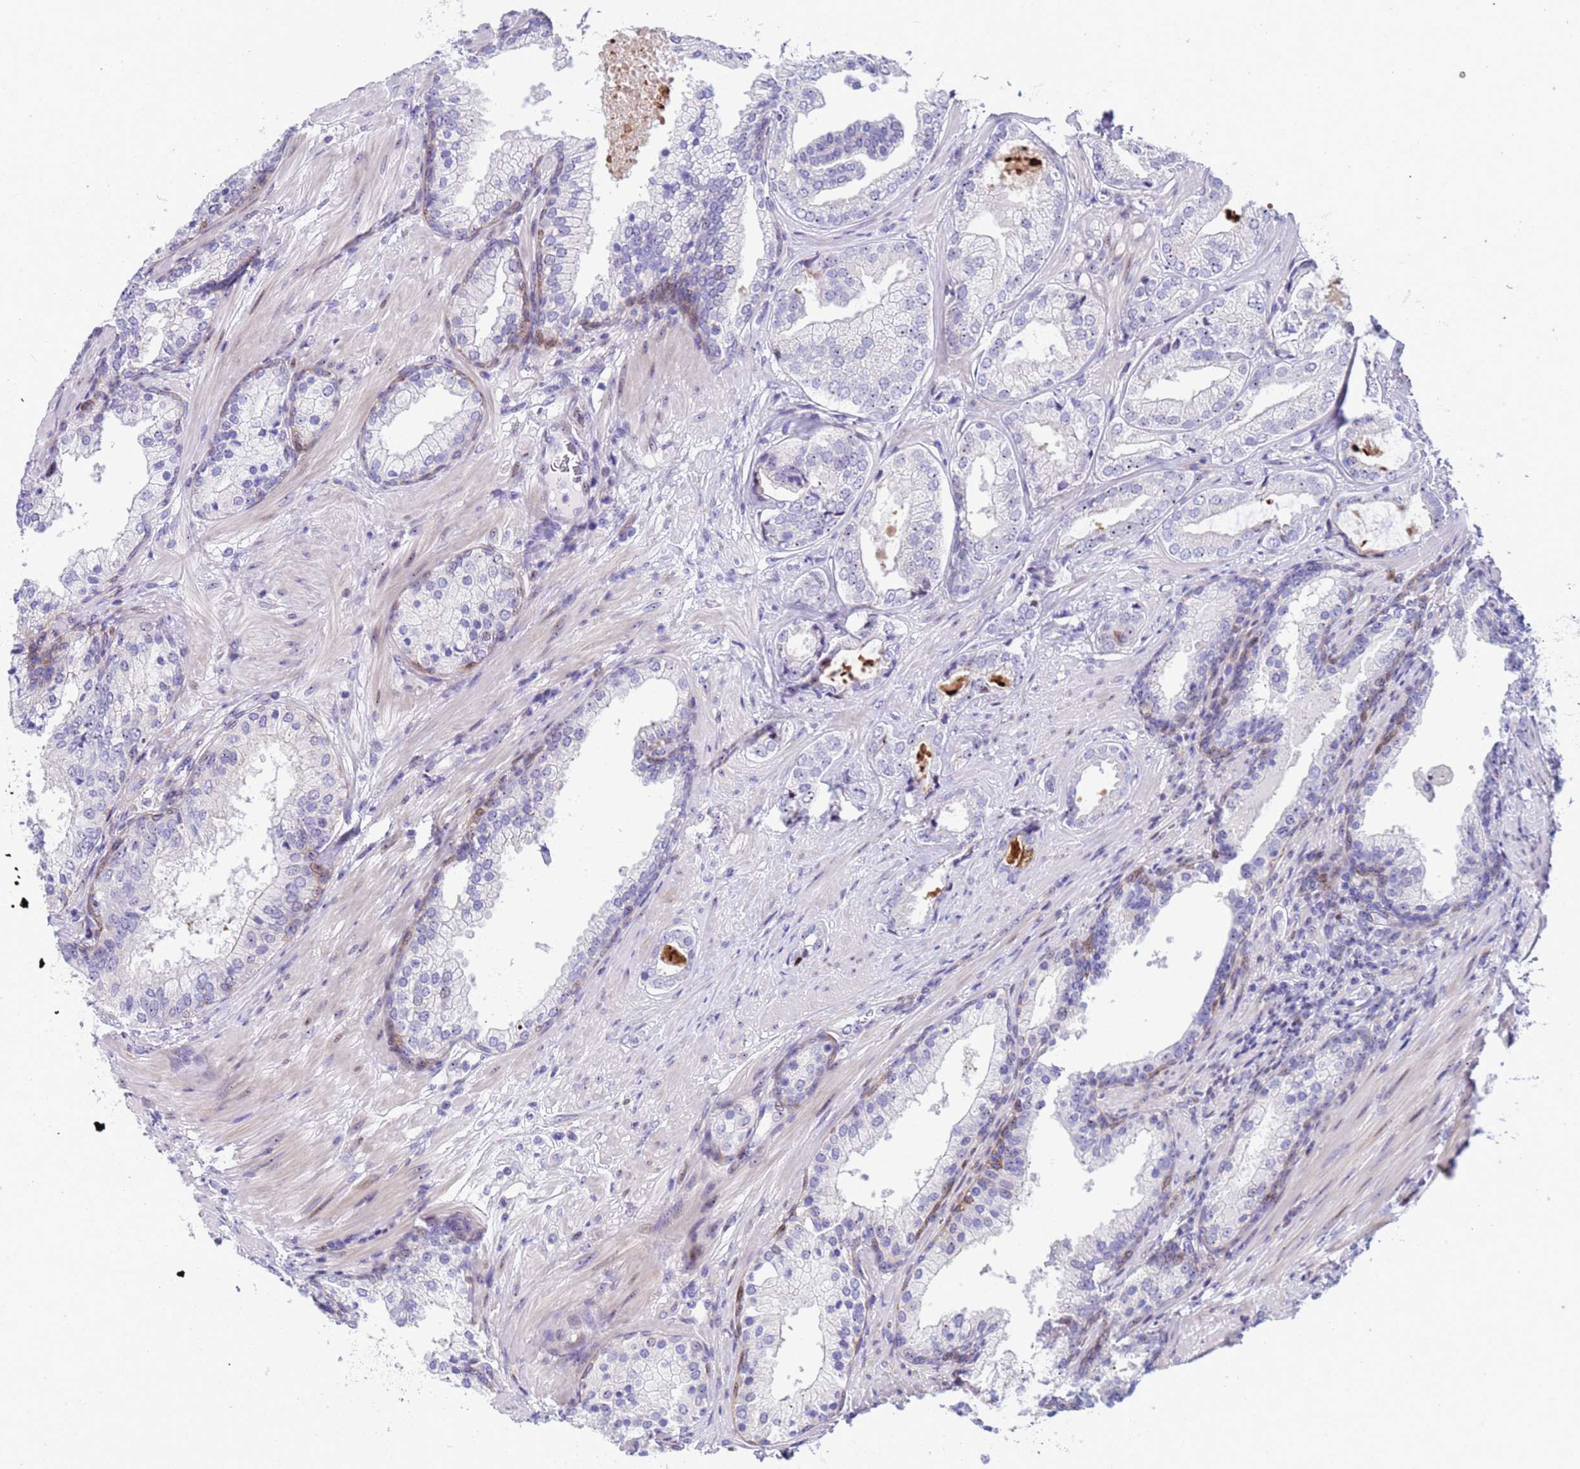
{"staining": {"intensity": "negative", "quantity": "none", "location": "none"}, "tissue": "prostate cancer", "cell_type": "Tumor cells", "image_type": "cancer", "snomed": [{"axis": "morphology", "description": "Adenocarcinoma, High grade"}, {"axis": "topography", "description": "Prostate"}], "caption": "Human prostate cancer (high-grade adenocarcinoma) stained for a protein using immunohistochemistry (IHC) shows no expression in tumor cells.", "gene": "POP5", "patient": {"sex": "male", "age": 60}}